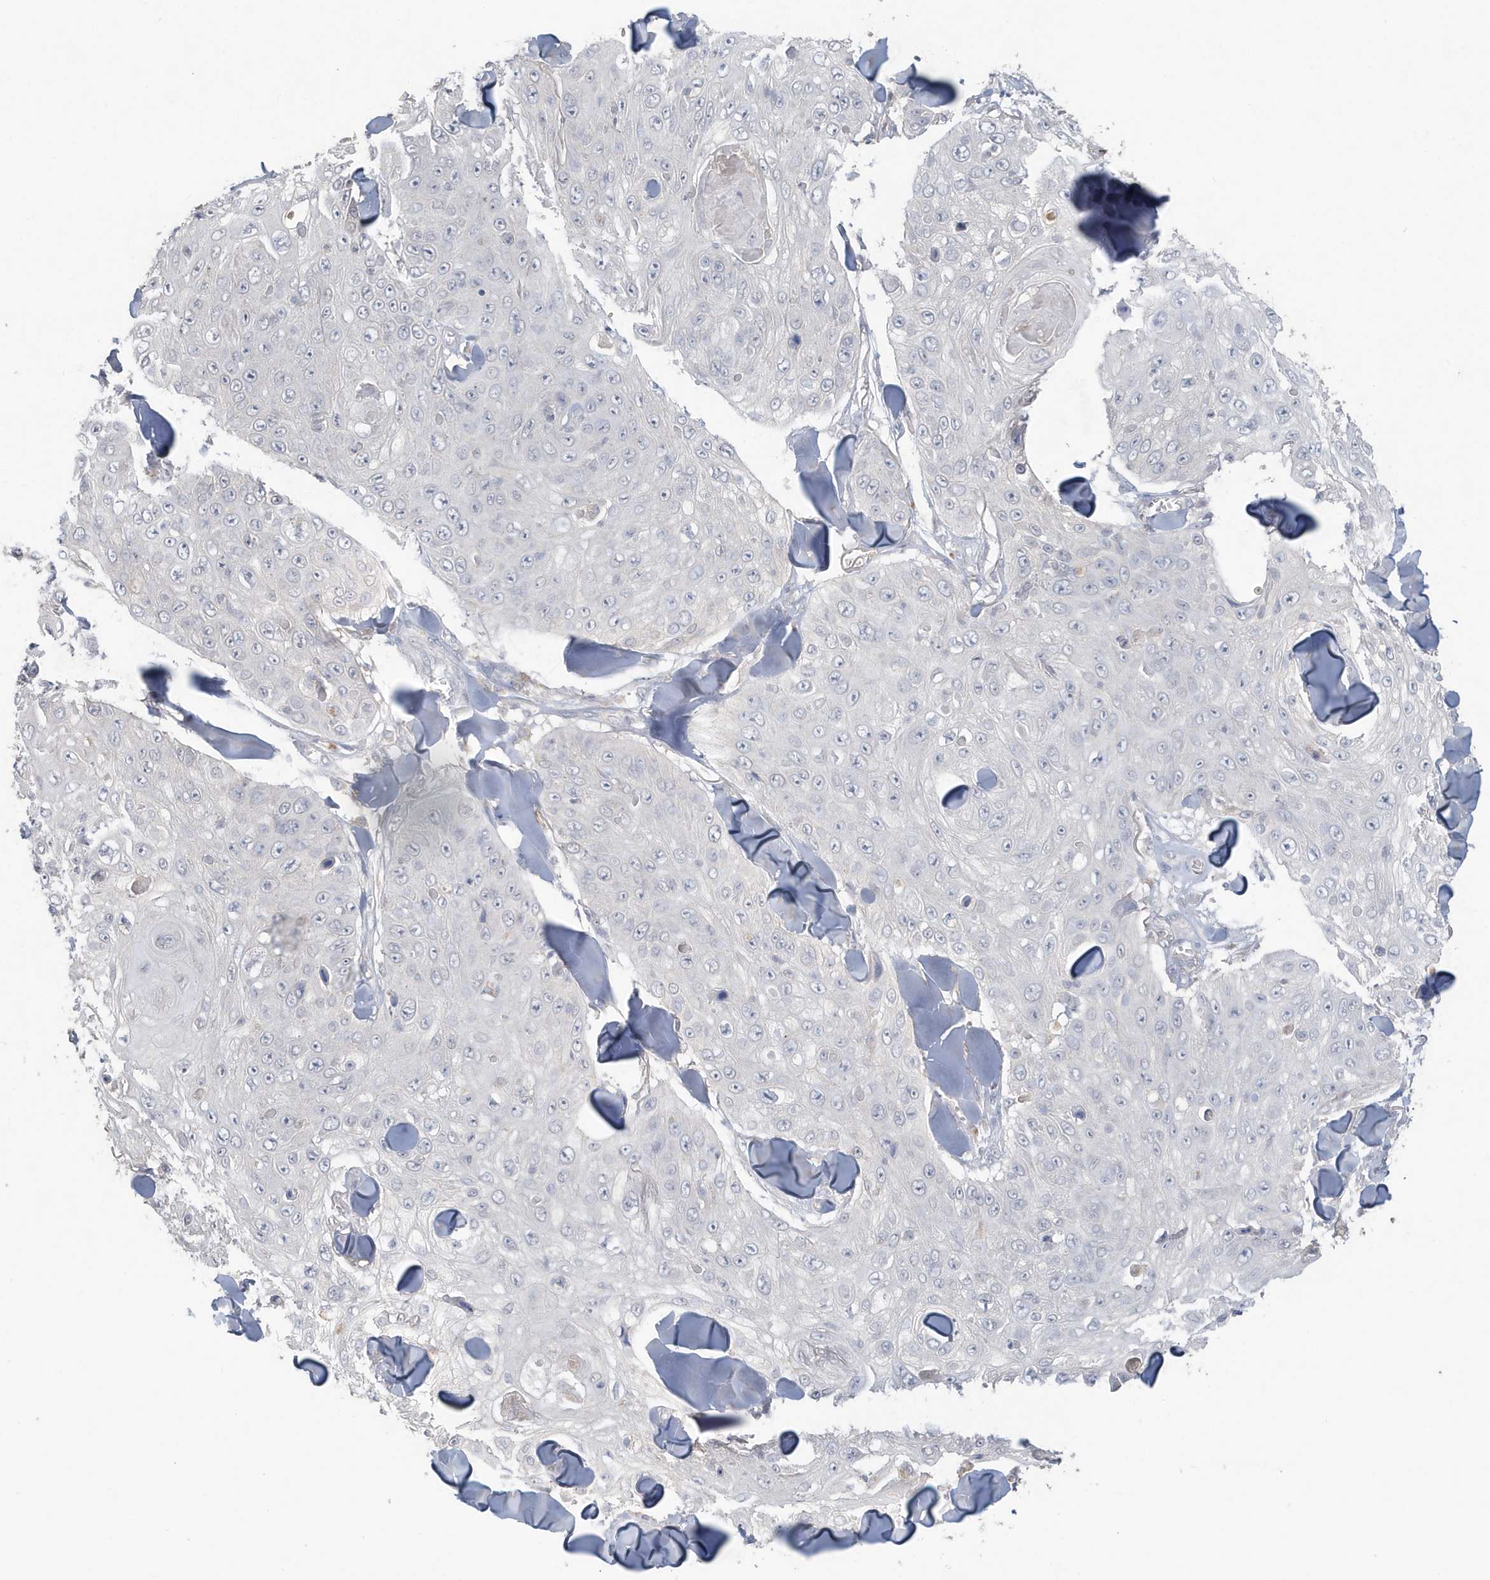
{"staining": {"intensity": "negative", "quantity": "none", "location": "none"}, "tissue": "skin cancer", "cell_type": "Tumor cells", "image_type": "cancer", "snomed": [{"axis": "morphology", "description": "Squamous cell carcinoma, NOS"}, {"axis": "topography", "description": "Skin"}], "caption": "Skin squamous cell carcinoma stained for a protein using immunohistochemistry reveals no positivity tumor cells.", "gene": "C1RL", "patient": {"sex": "male", "age": 86}}